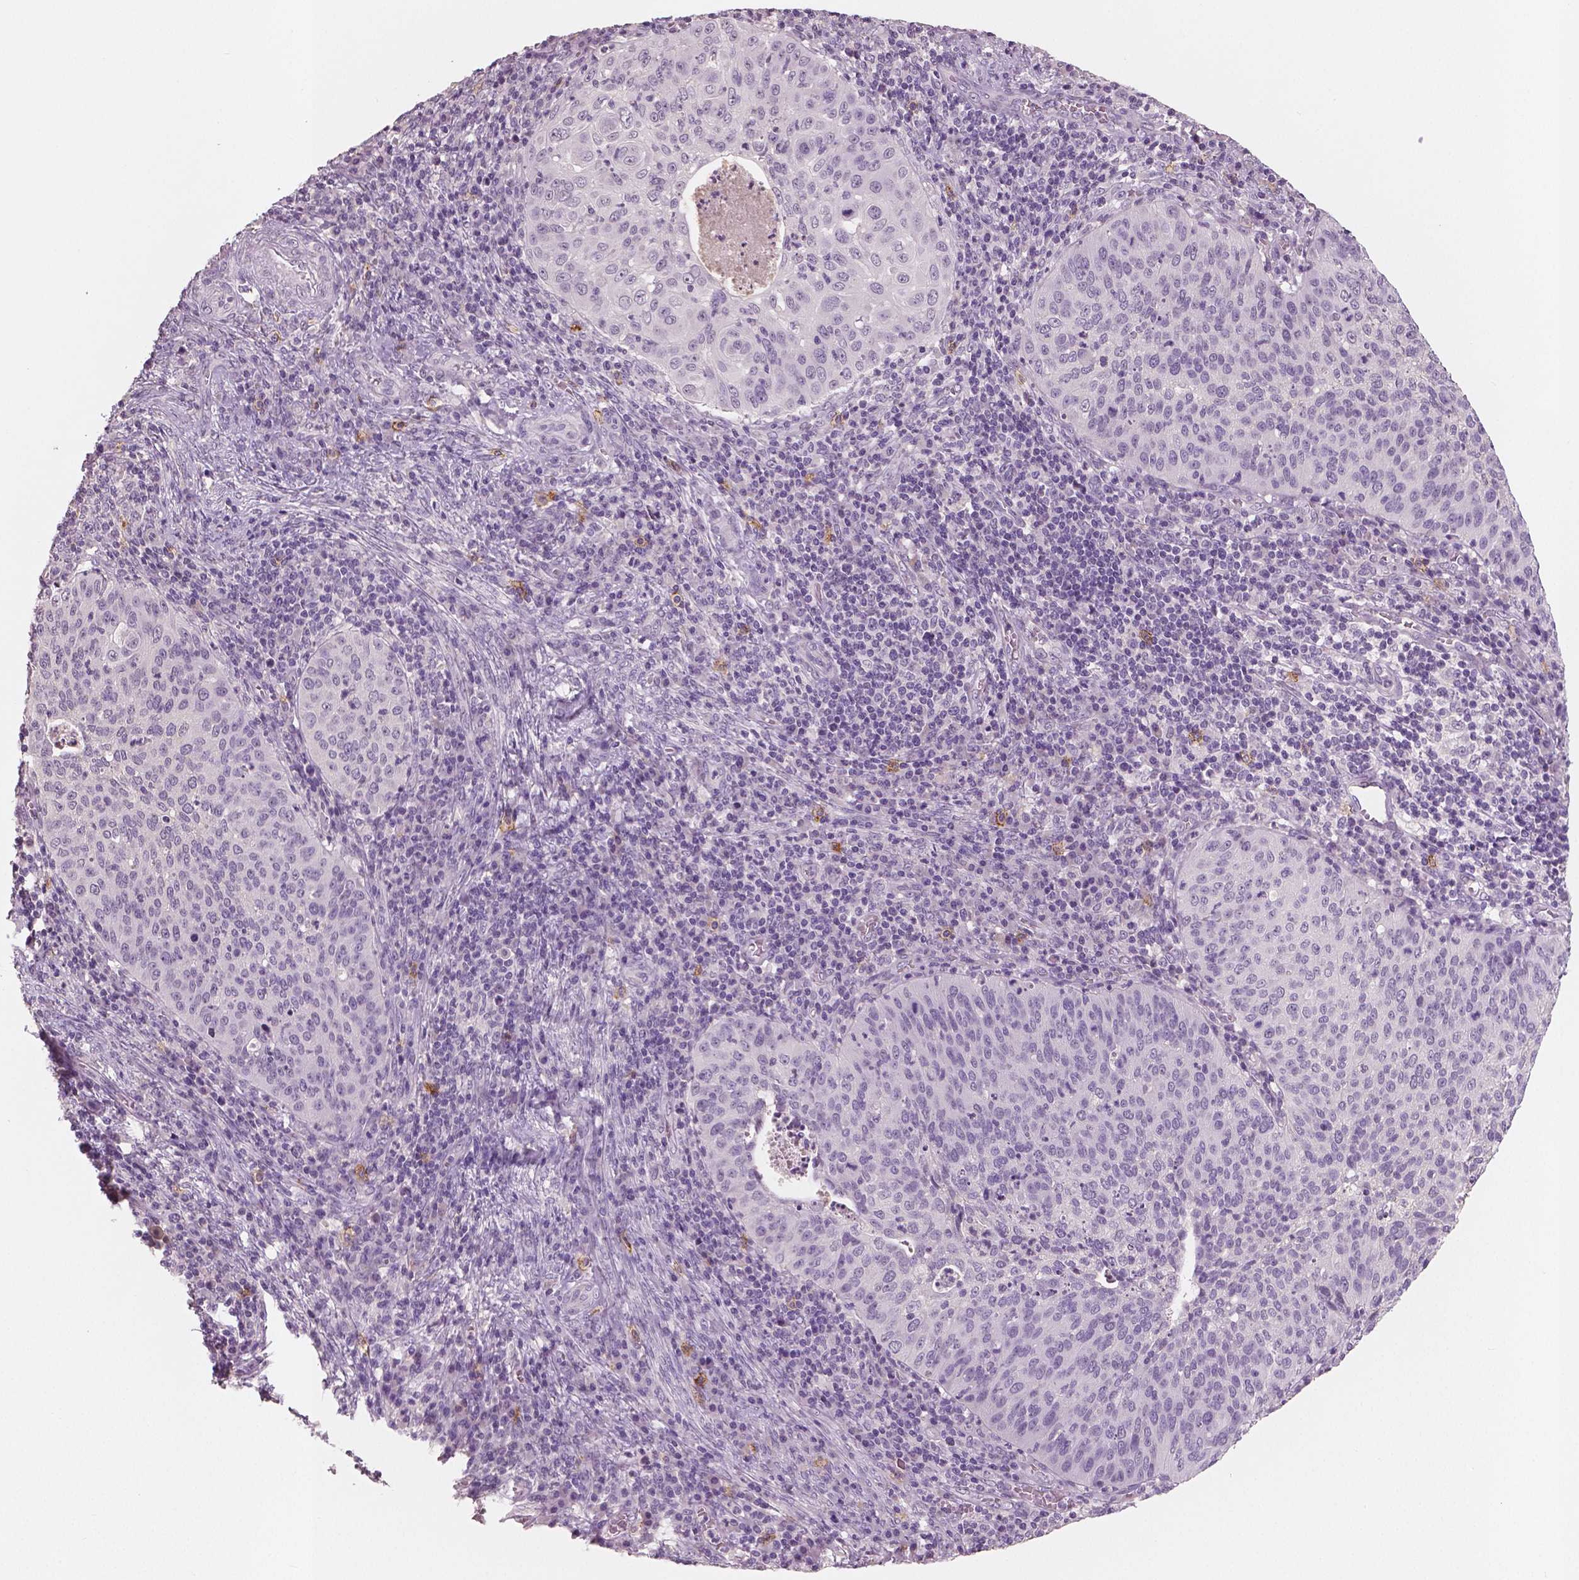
{"staining": {"intensity": "negative", "quantity": "none", "location": "none"}, "tissue": "cervical cancer", "cell_type": "Tumor cells", "image_type": "cancer", "snomed": [{"axis": "morphology", "description": "Squamous cell carcinoma, NOS"}, {"axis": "topography", "description": "Cervix"}], "caption": "Protein analysis of cervical squamous cell carcinoma displays no significant expression in tumor cells.", "gene": "KIT", "patient": {"sex": "female", "age": 39}}